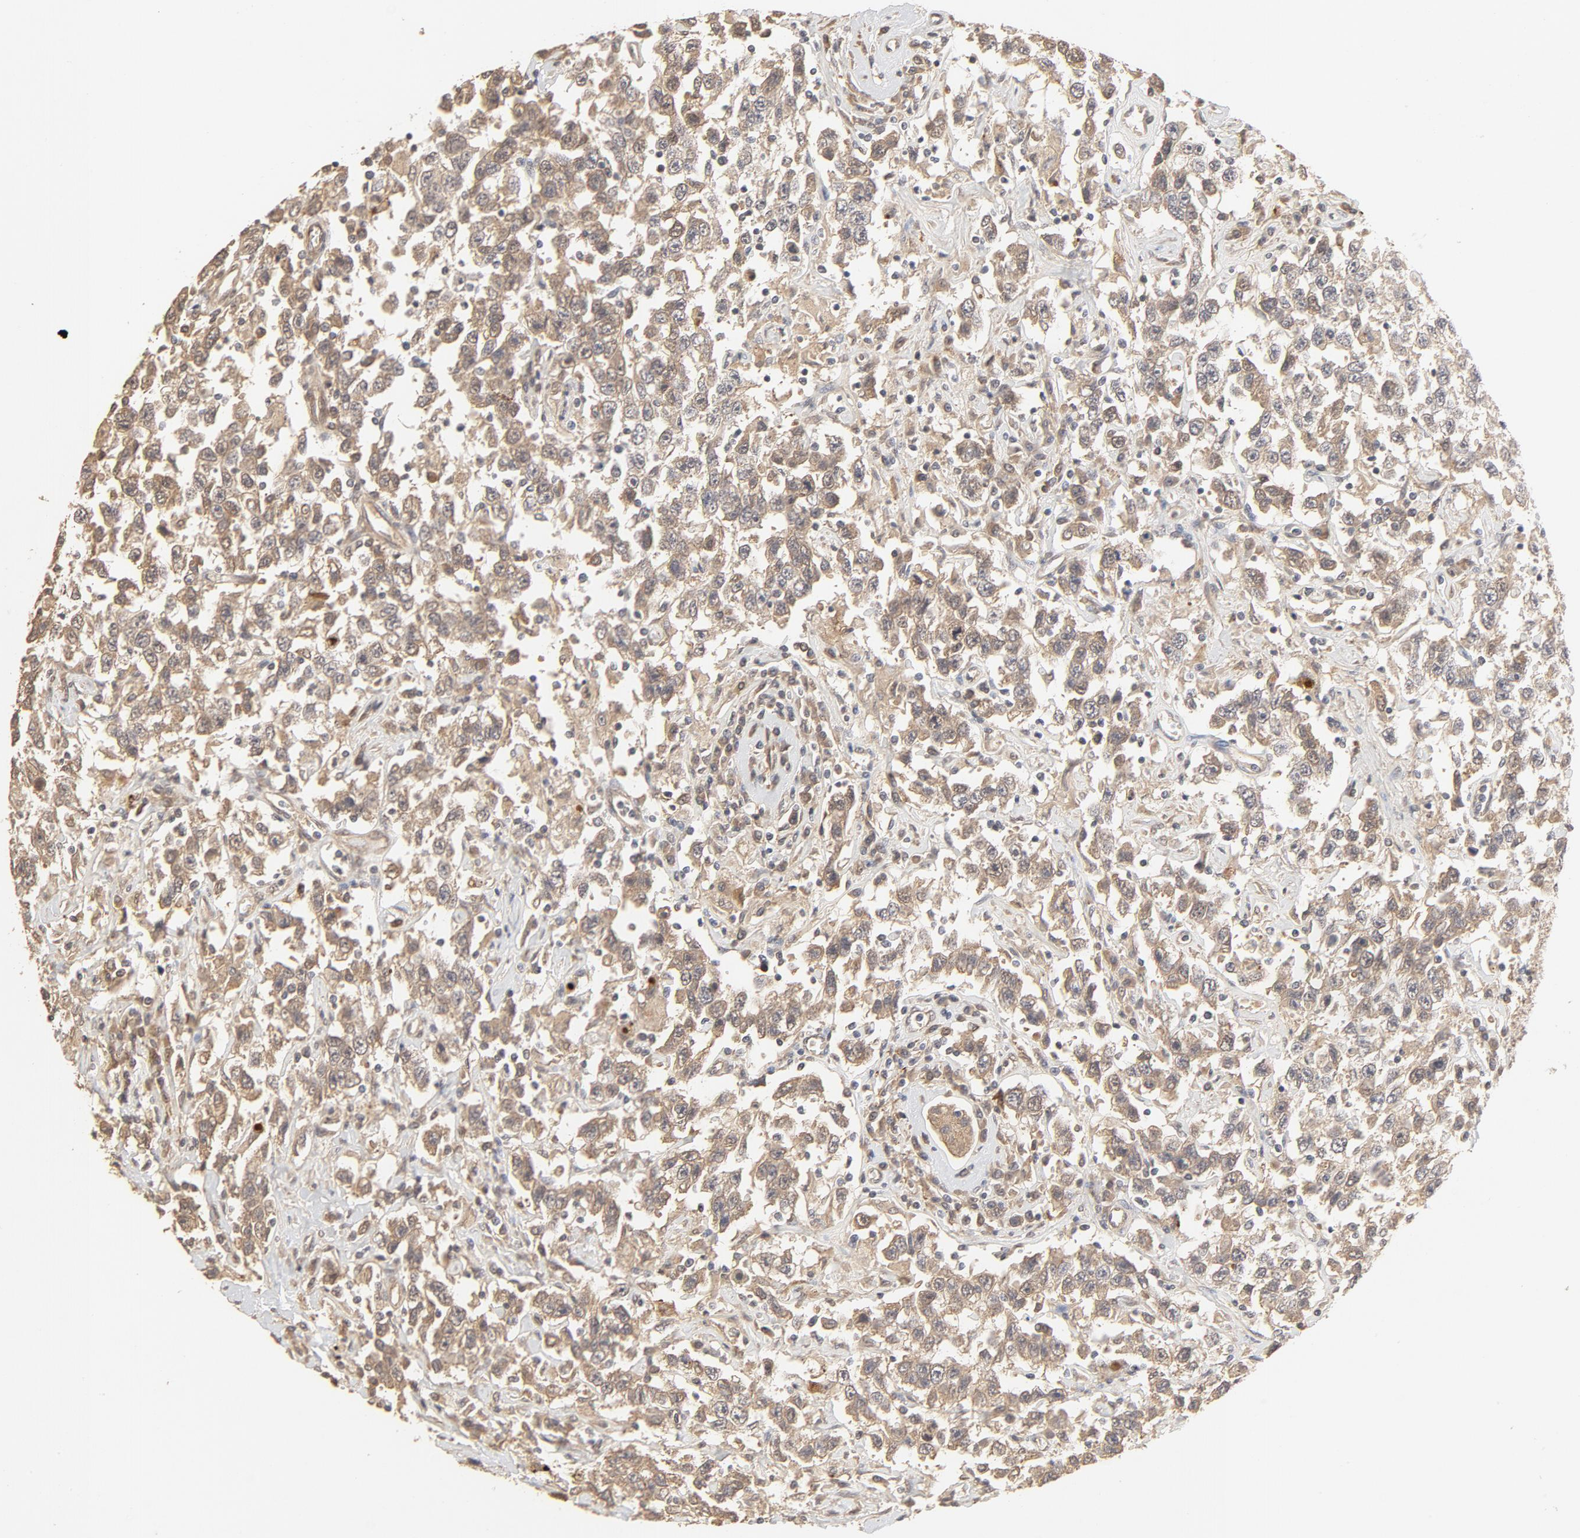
{"staining": {"intensity": "moderate", "quantity": ">75%", "location": "cytoplasmic/membranous"}, "tissue": "testis cancer", "cell_type": "Tumor cells", "image_type": "cancer", "snomed": [{"axis": "morphology", "description": "Seminoma, NOS"}, {"axis": "topography", "description": "Testis"}], "caption": "Testis seminoma stained with immunohistochemistry reveals moderate cytoplasmic/membranous staining in about >75% of tumor cells. The protein is stained brown, and the nuclei are stained in blue (DAB (3,3'-diaminobenzidine) IHC with brightfield microscopy, high magnification).", "gene": "IL3RA", "patient": {"sex": "male", "age": 41}}